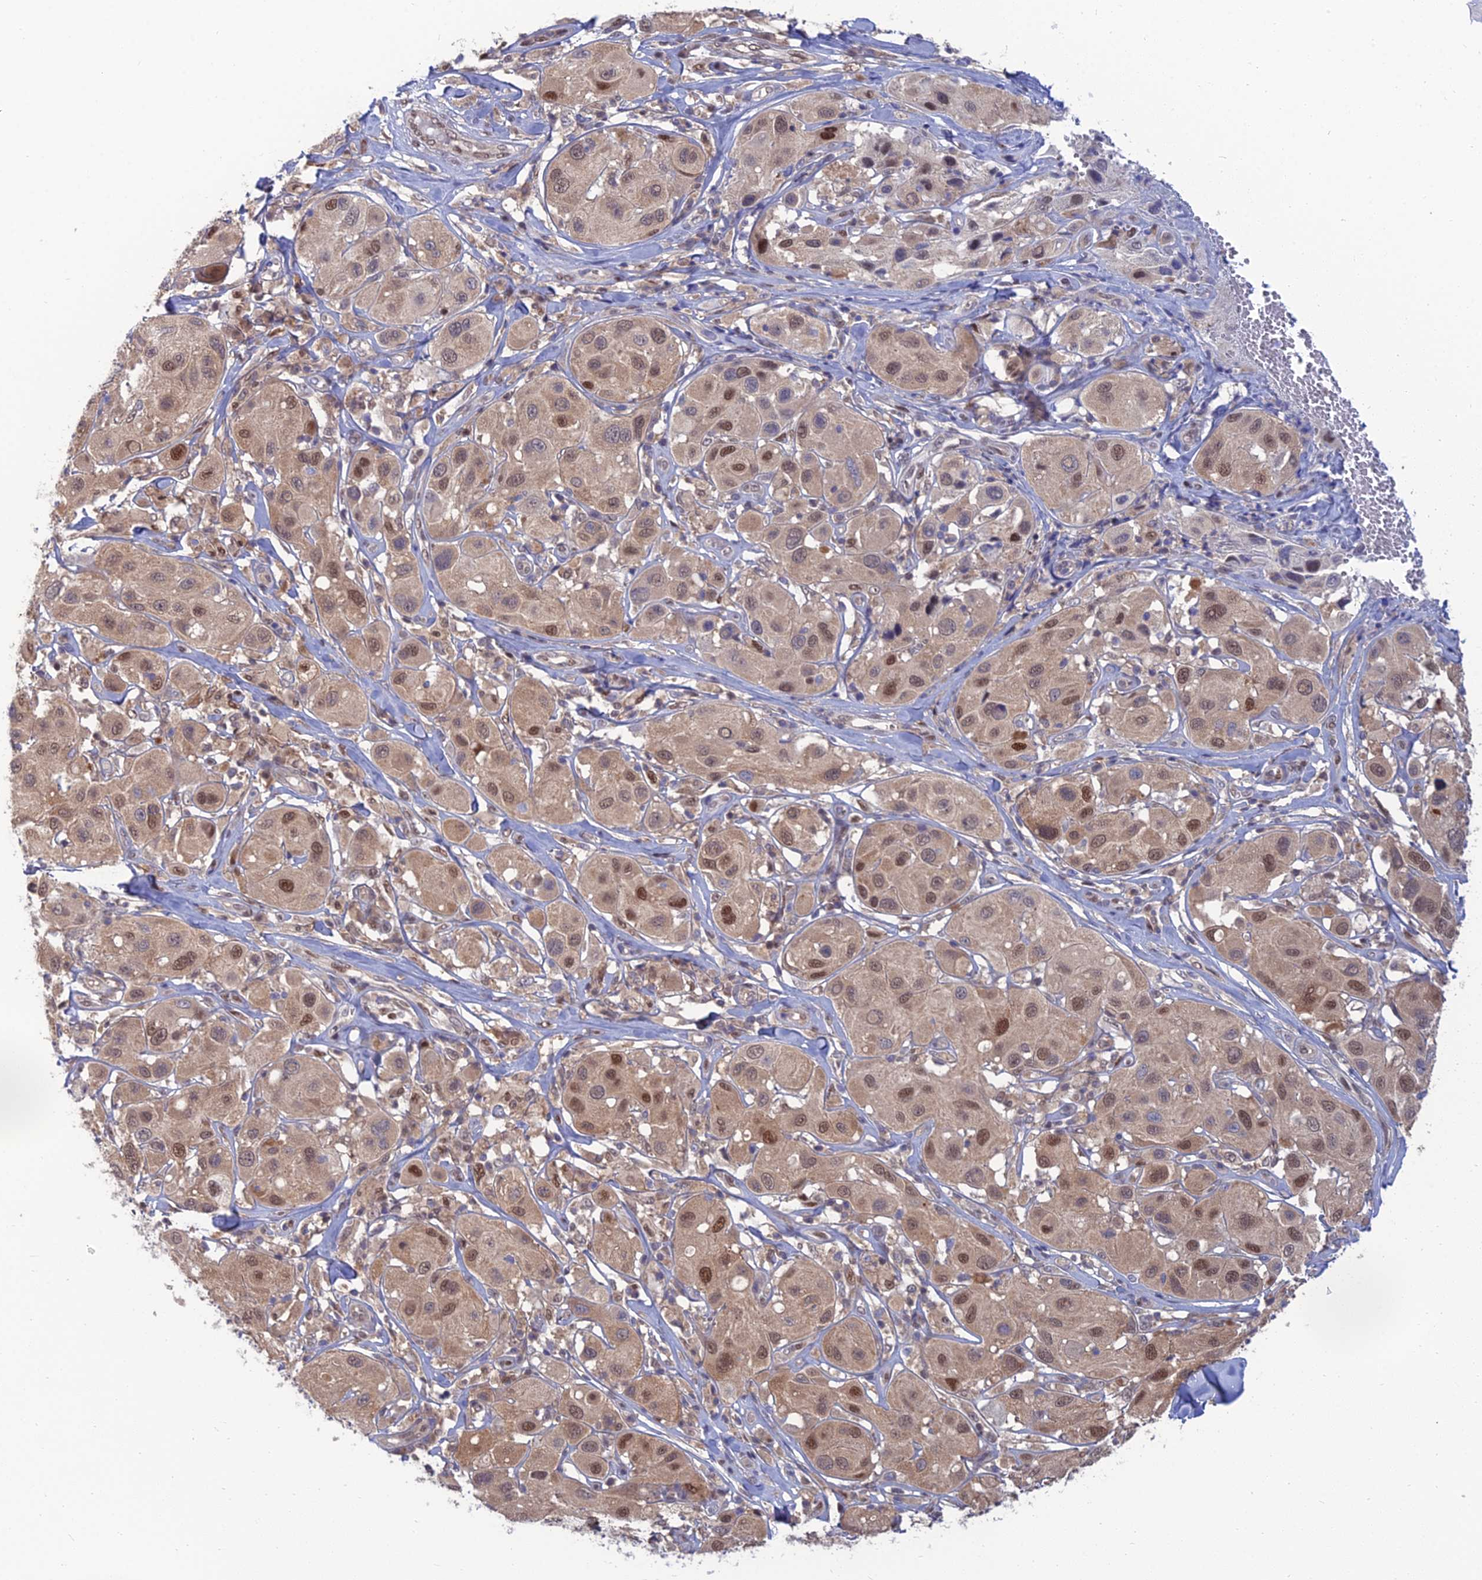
{"staining": {"intensity": "moderate", "quantity": ">75%", "location": "cytoplasmic/membranous,nuclear"}, "tissue": "melanoma", "cell_type": "Tumor cells", "image_type": "cancer", "snomed": [{"axis": "morphology", "description": "Malignant melanoma, Metastatic site"}, {"axis": "topography", "description": "Skin"}], "caption": "There is medium levels of moderate cytoplasmic/membranous and nuclear staining in tumor cells of malignant melanoma (metastatic site), as demonstrated by immunohistochemical staining (brown color).", "gene": "DNPEP", "patient": {"sex": "male", "age": 41}}